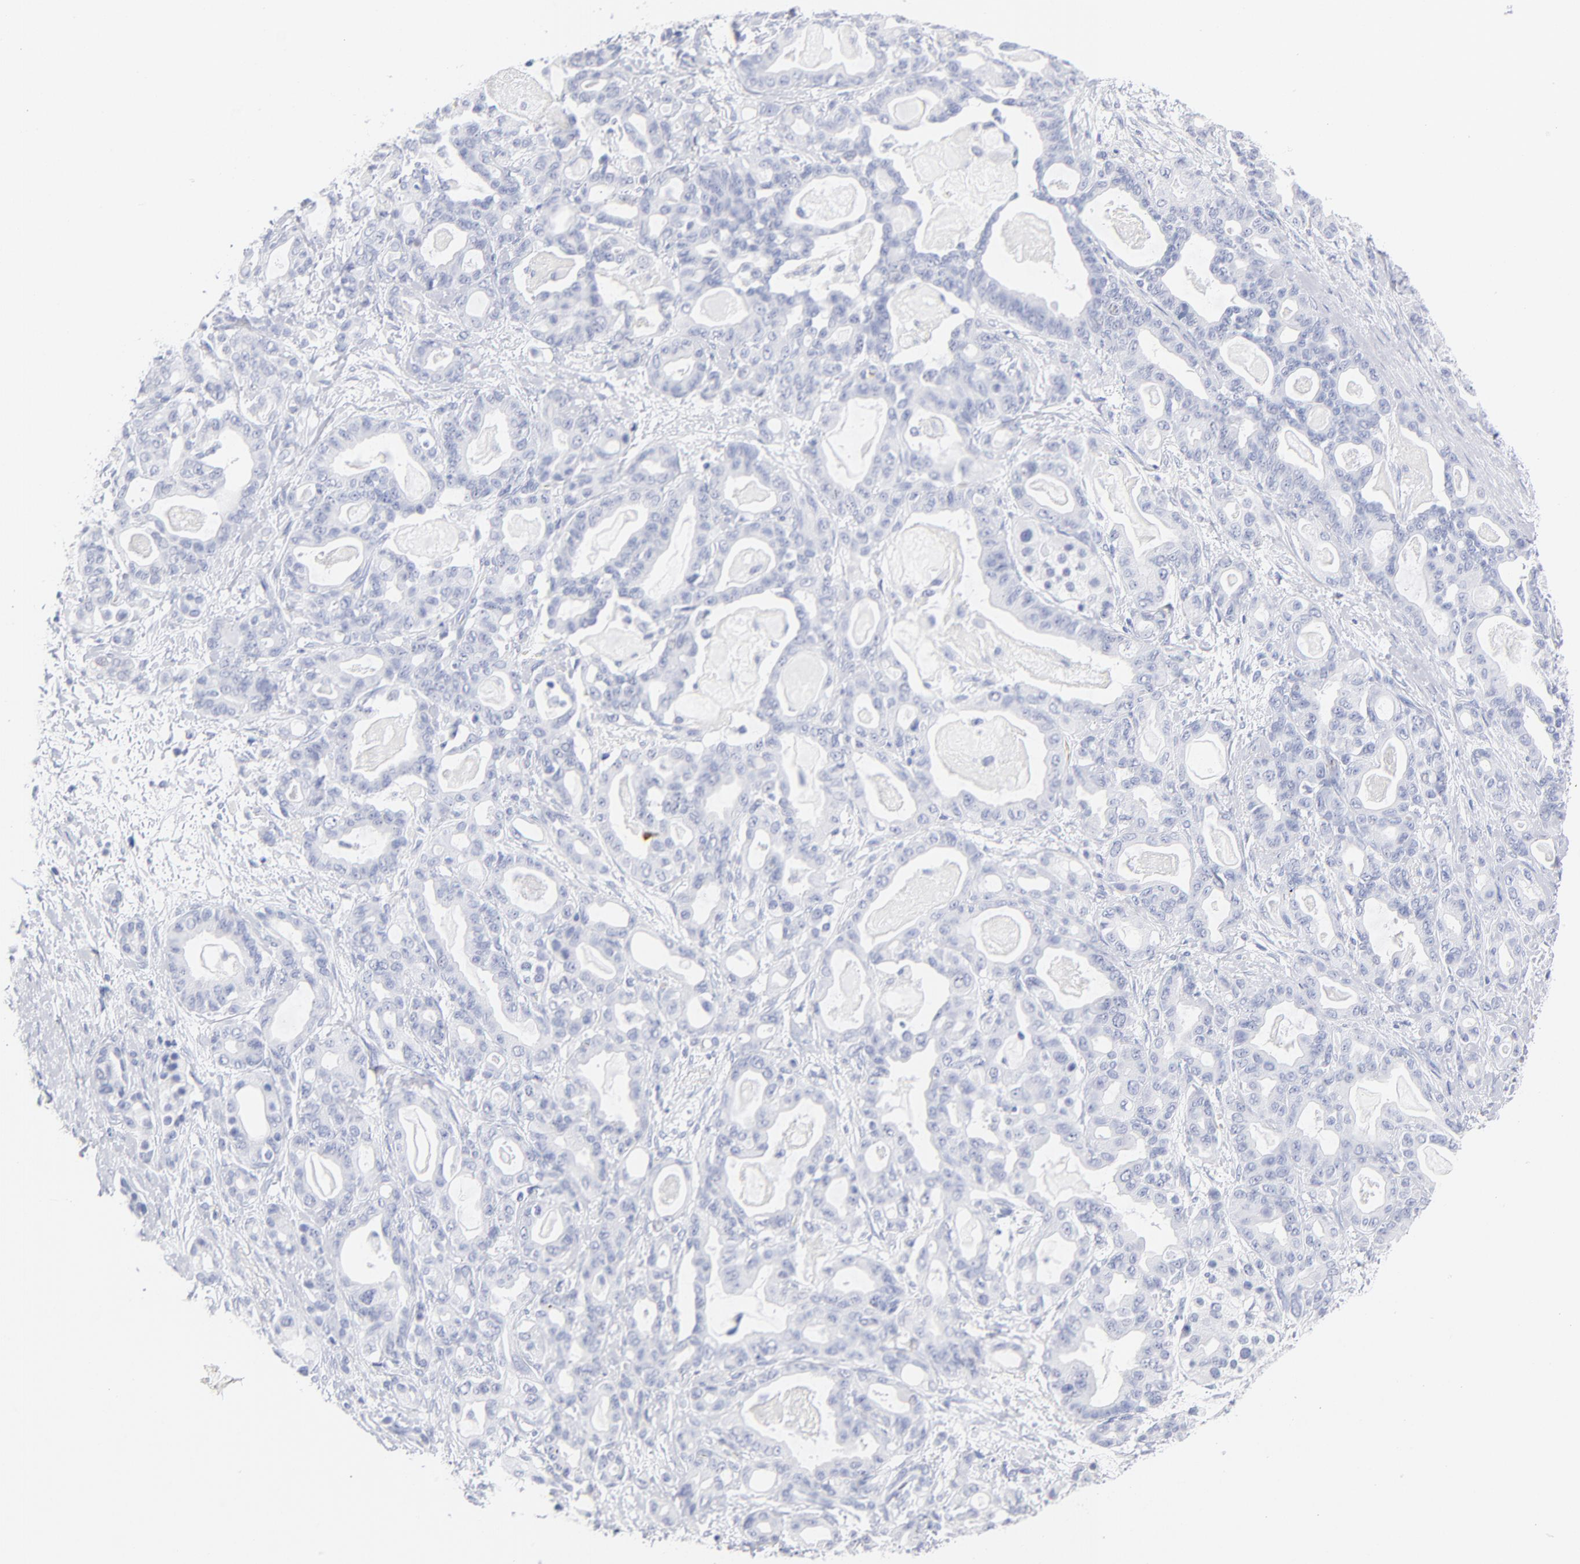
{"staining": {"intensity": "negative", "quantity": "none", "location": "none"}, "tissue": "pancreatic cancer", "cell_type": "Tumor cells", "image_type": "cancer", "snomed": [{"axis": "morphology", "description": "Adenocarcinoma, NOS"}, {"axis": "topography", "description": "Pancreas"}], "caption": "DAB (3,3'-diaminobenzidine) immunohistochemical staining of pancreatic cancer (adenocarcinoma) displays no significant expression in tumor cells.", "gene": "ARG1", "patient": {"sex": "male", "age": 63}}